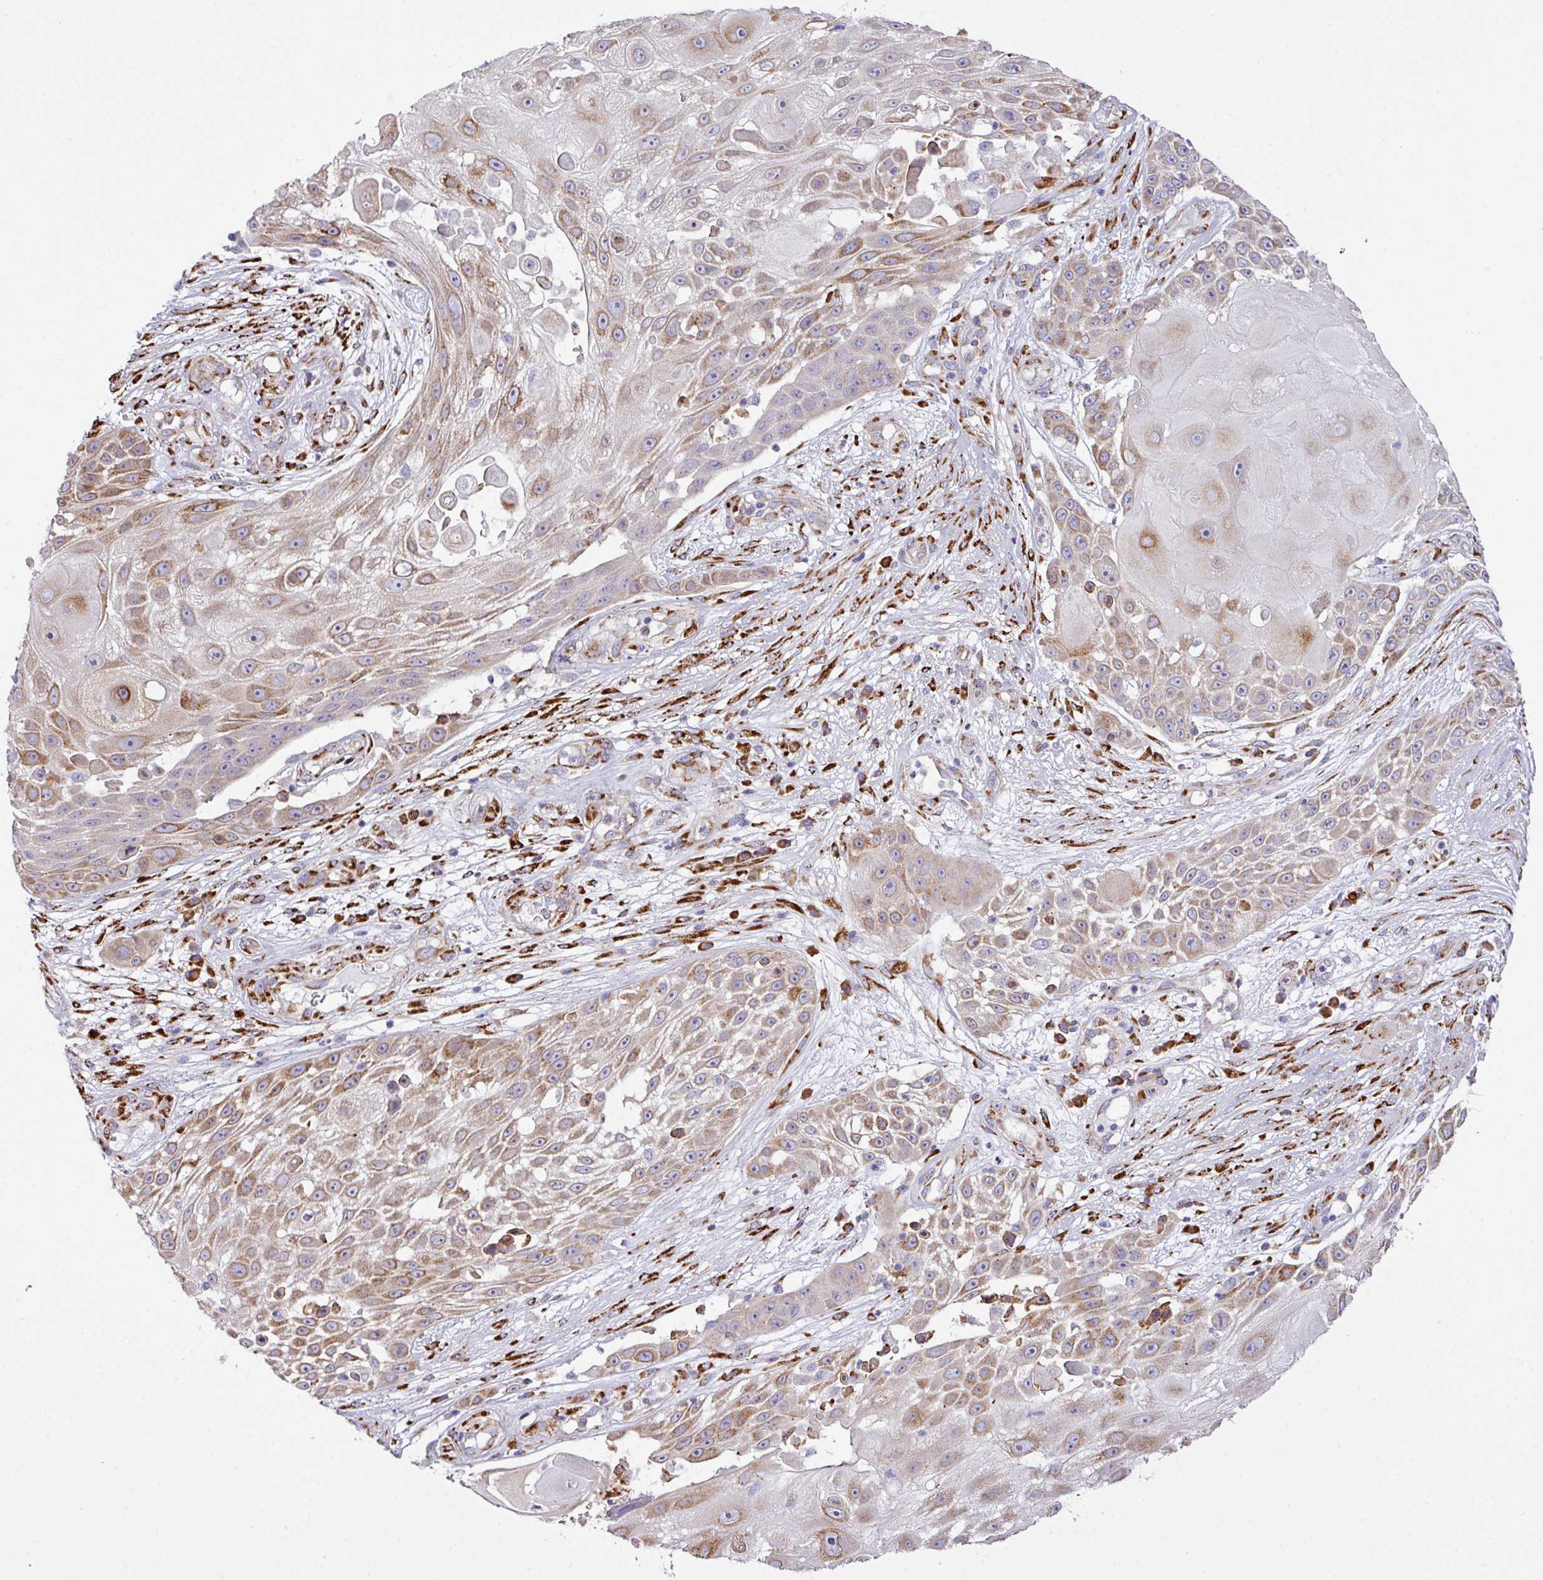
{"staining": {"intensity": "moderate", "quantity": ">75%", "location": "cytoplasmic/membranous"}, "tissue": "skin cancer", "cell_type": "Tumor cells", "image_type": "cancer", "snomed": [{"axis": "morphology", "description": "Squamous cell carcinoma, NOS"}, {"axis": "topography", "description": "Skin"}], "caption": "The photomicrograph reveals a brown stain indicating the presence of a protein in the cytoplasmic/membranous of tumor cells in skin squamous cell carcinoma.", "gene": "CFAP97", "patient": {"sex": "female", "age": 86}}